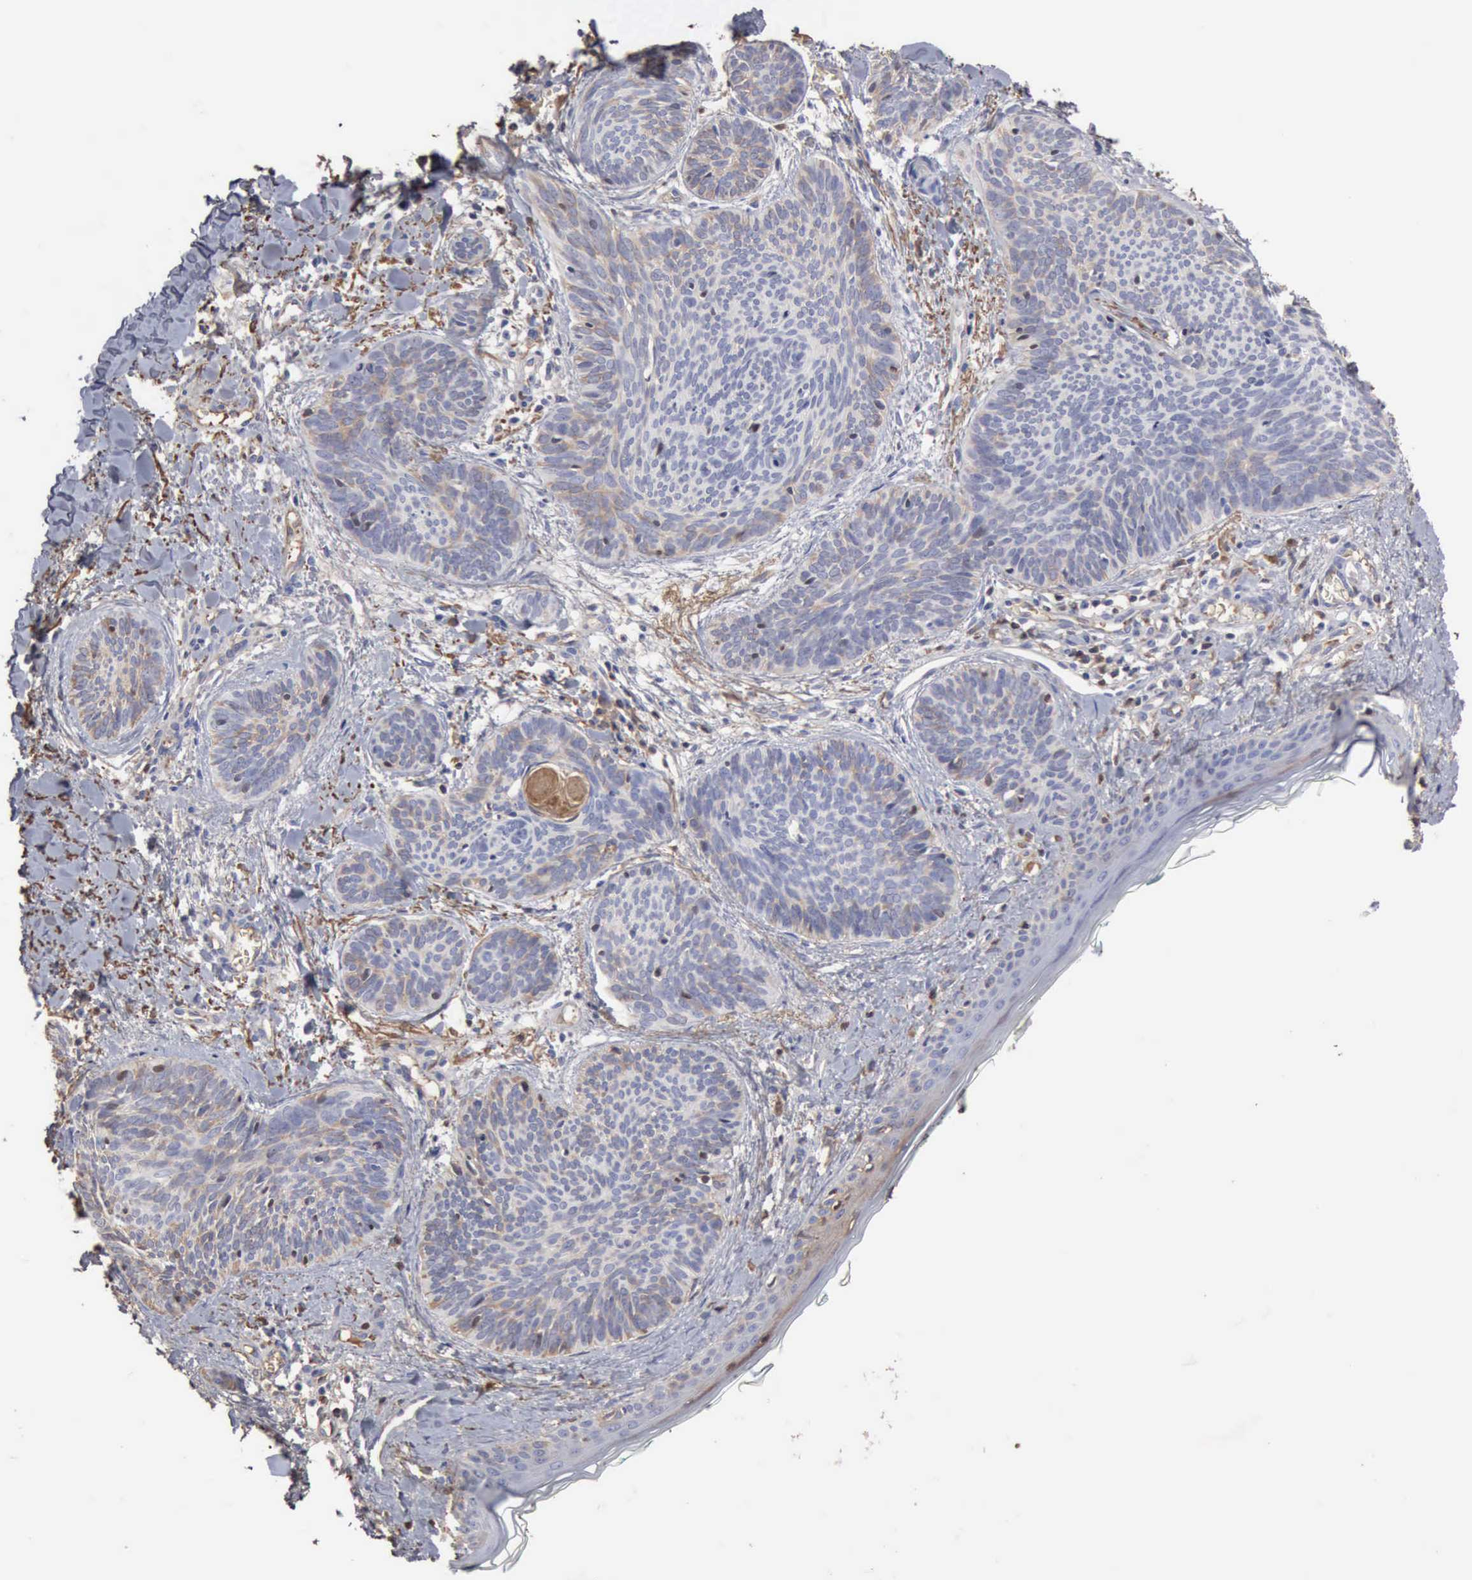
{"staining": {"intensity": "negative", "quantity": "none", "location": "none"}, "tissue": "skin cancer", "cell_type": "Tumor cells", "image_type": "cancer", "snomed": [{"axis": "morphology", "description": "Basal cell carcinoma"}, {"axis": "topography", "description": "Skin"}], "caption": "Immunohistochemical staining of skin cancer exhibits no significant staining in tumor cells.", "gene": "SERPINA1", "patient": {"sex": "female", "age": 81}}